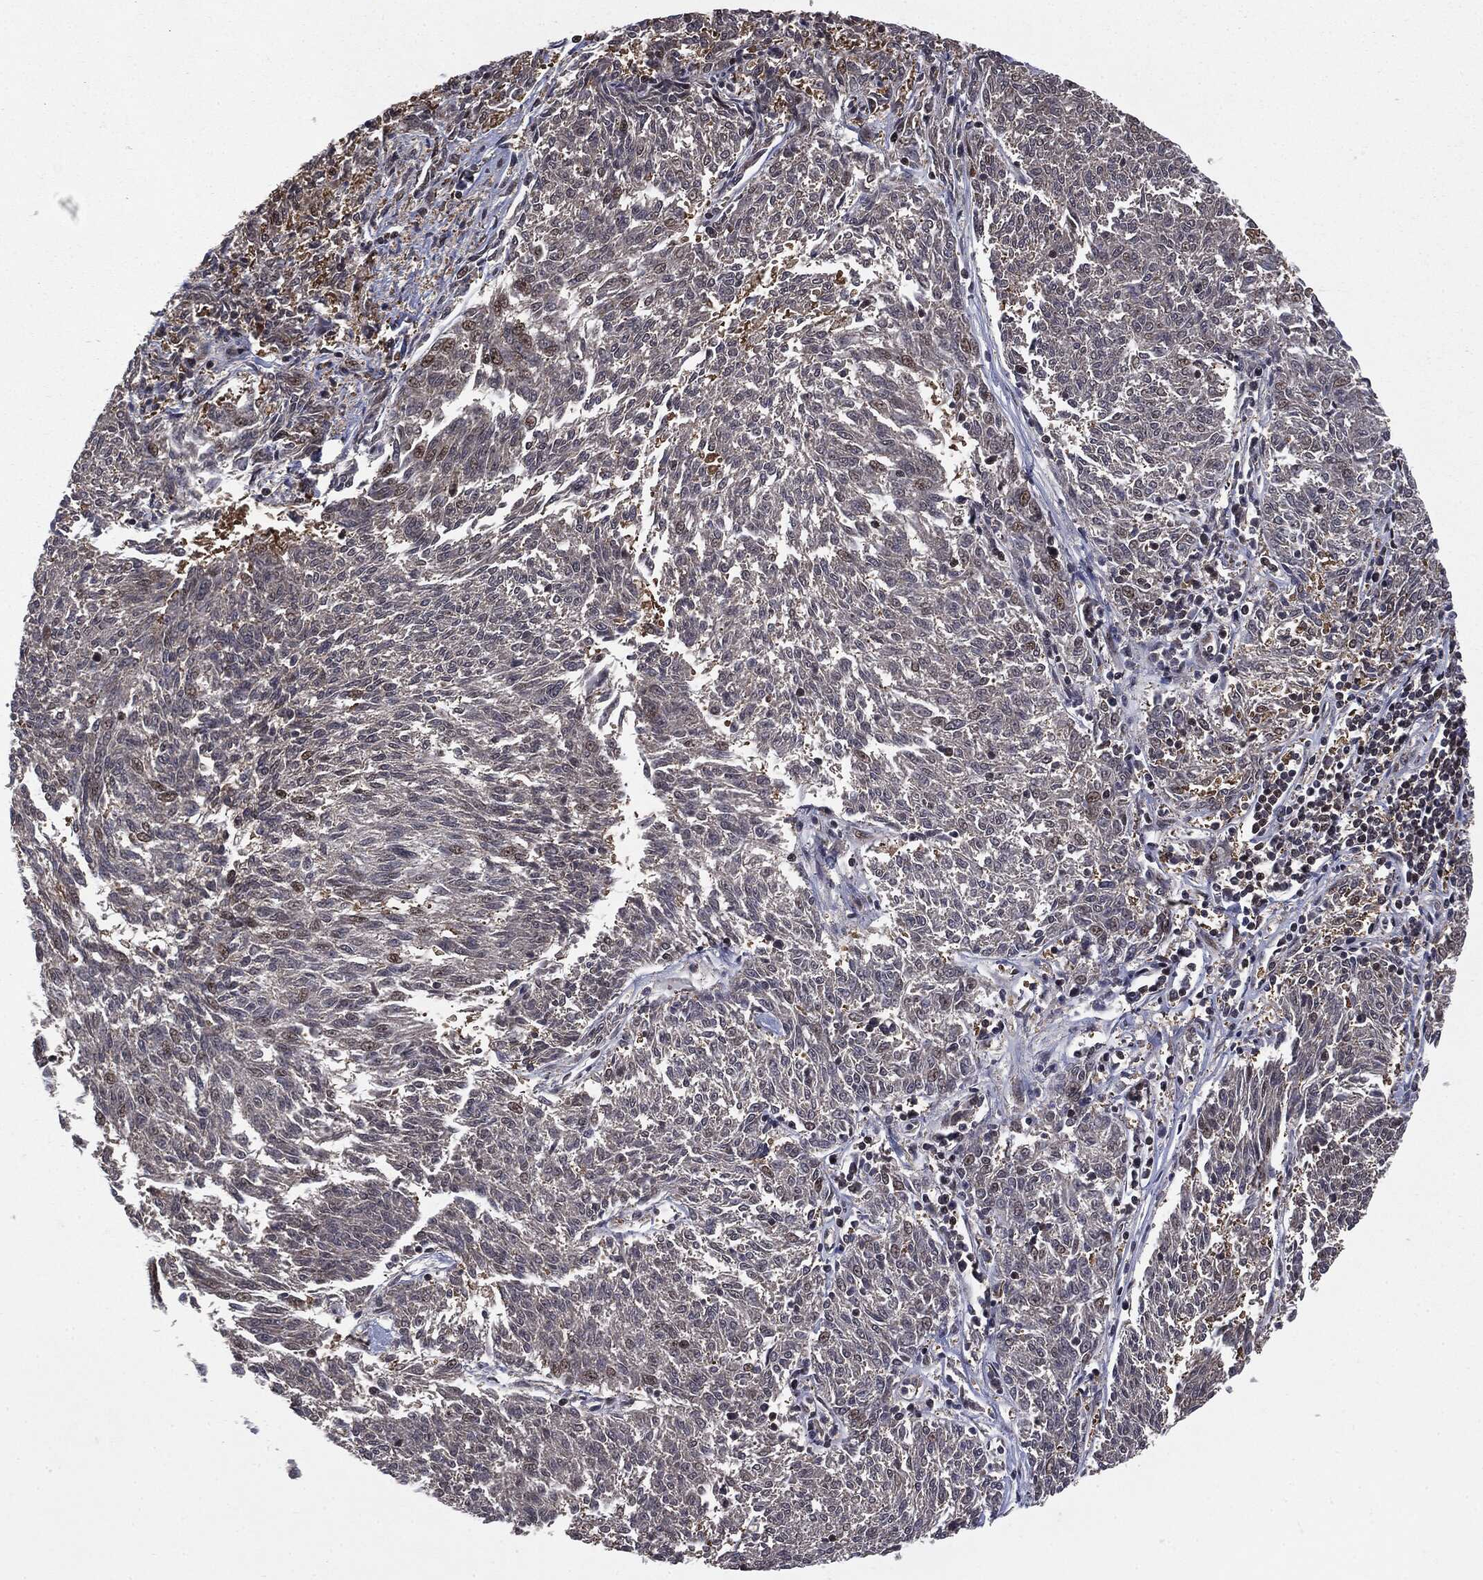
{"staining": {"intensity": "negative", "quantity": "none", "location": "none"}, "tissue": "melanoma", "cell_type": "Tumor cells", "image_type": "cancer", "snomed": [{"axis": "morphology", "description": "Malignant melanoma, NOS"}, {"axis": "topography", "description": "Skin"}], "caption": "A high-resolution histopathology image shows IHC staining of melanoma, which displays no significant positivity in tumor cells.", "gene": "PTPA", "patient": {"sex": "female", "age": 72}}